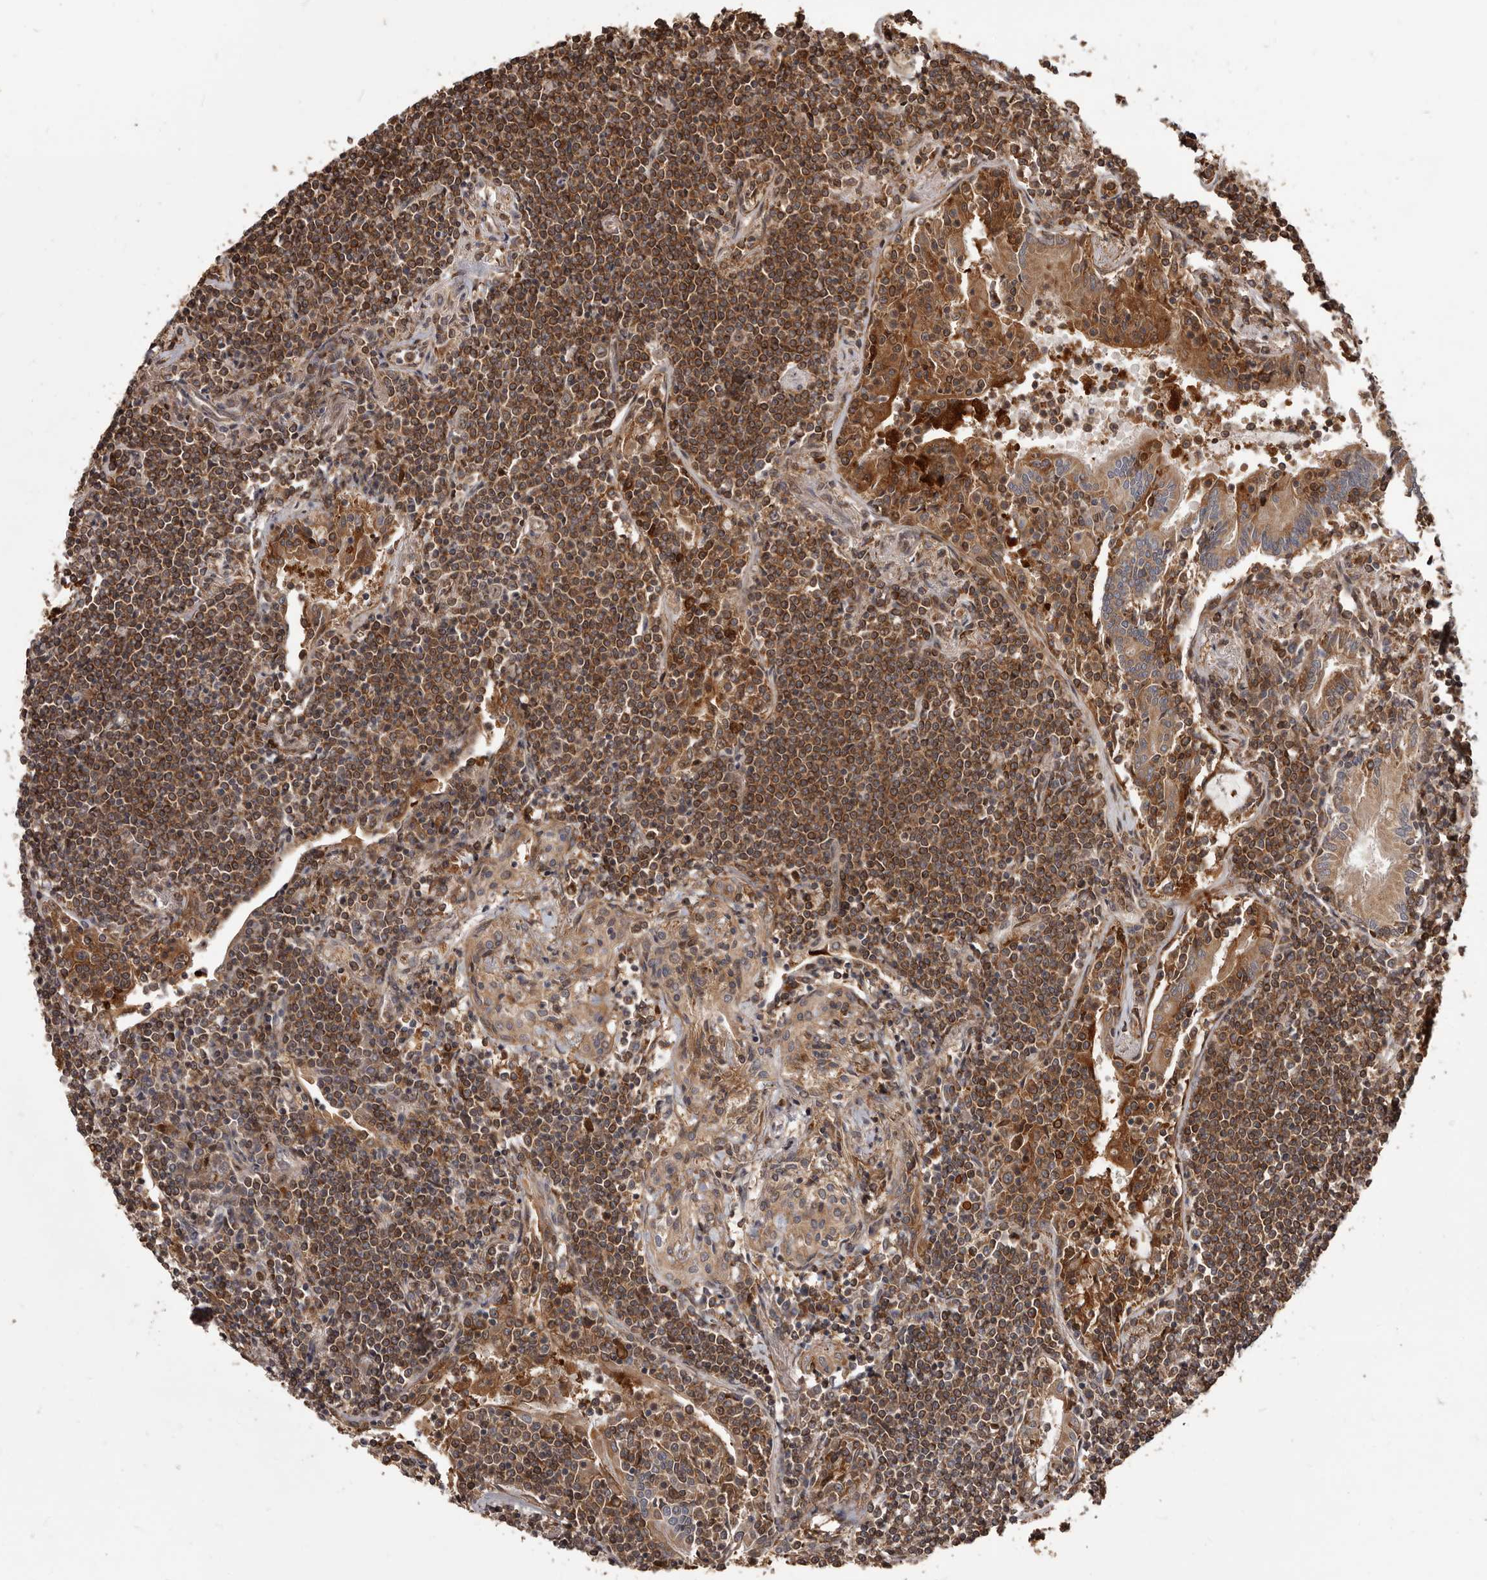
{"staining": {"intensity": "strong", "quantity": ">75%", "location": "cytoplasmic/membranous"}, "tissue": "lymphoma", "cell_type": "Tumor cells", "image_type": "cancer", "snomed": [{"axis": "morphology", "description": "Malignant lymphoma, non-Hodgkin's type, Low grade"}, {"axis": "topography", "description": "Lung"}], "caption": "The immunohistochemical stain highlights strong cytoplasmic/membranous staining in tumor cells of lymphoma tissue.", "gene": "ZCCHC7", "patient": {"sex": "female", "age": 71}}